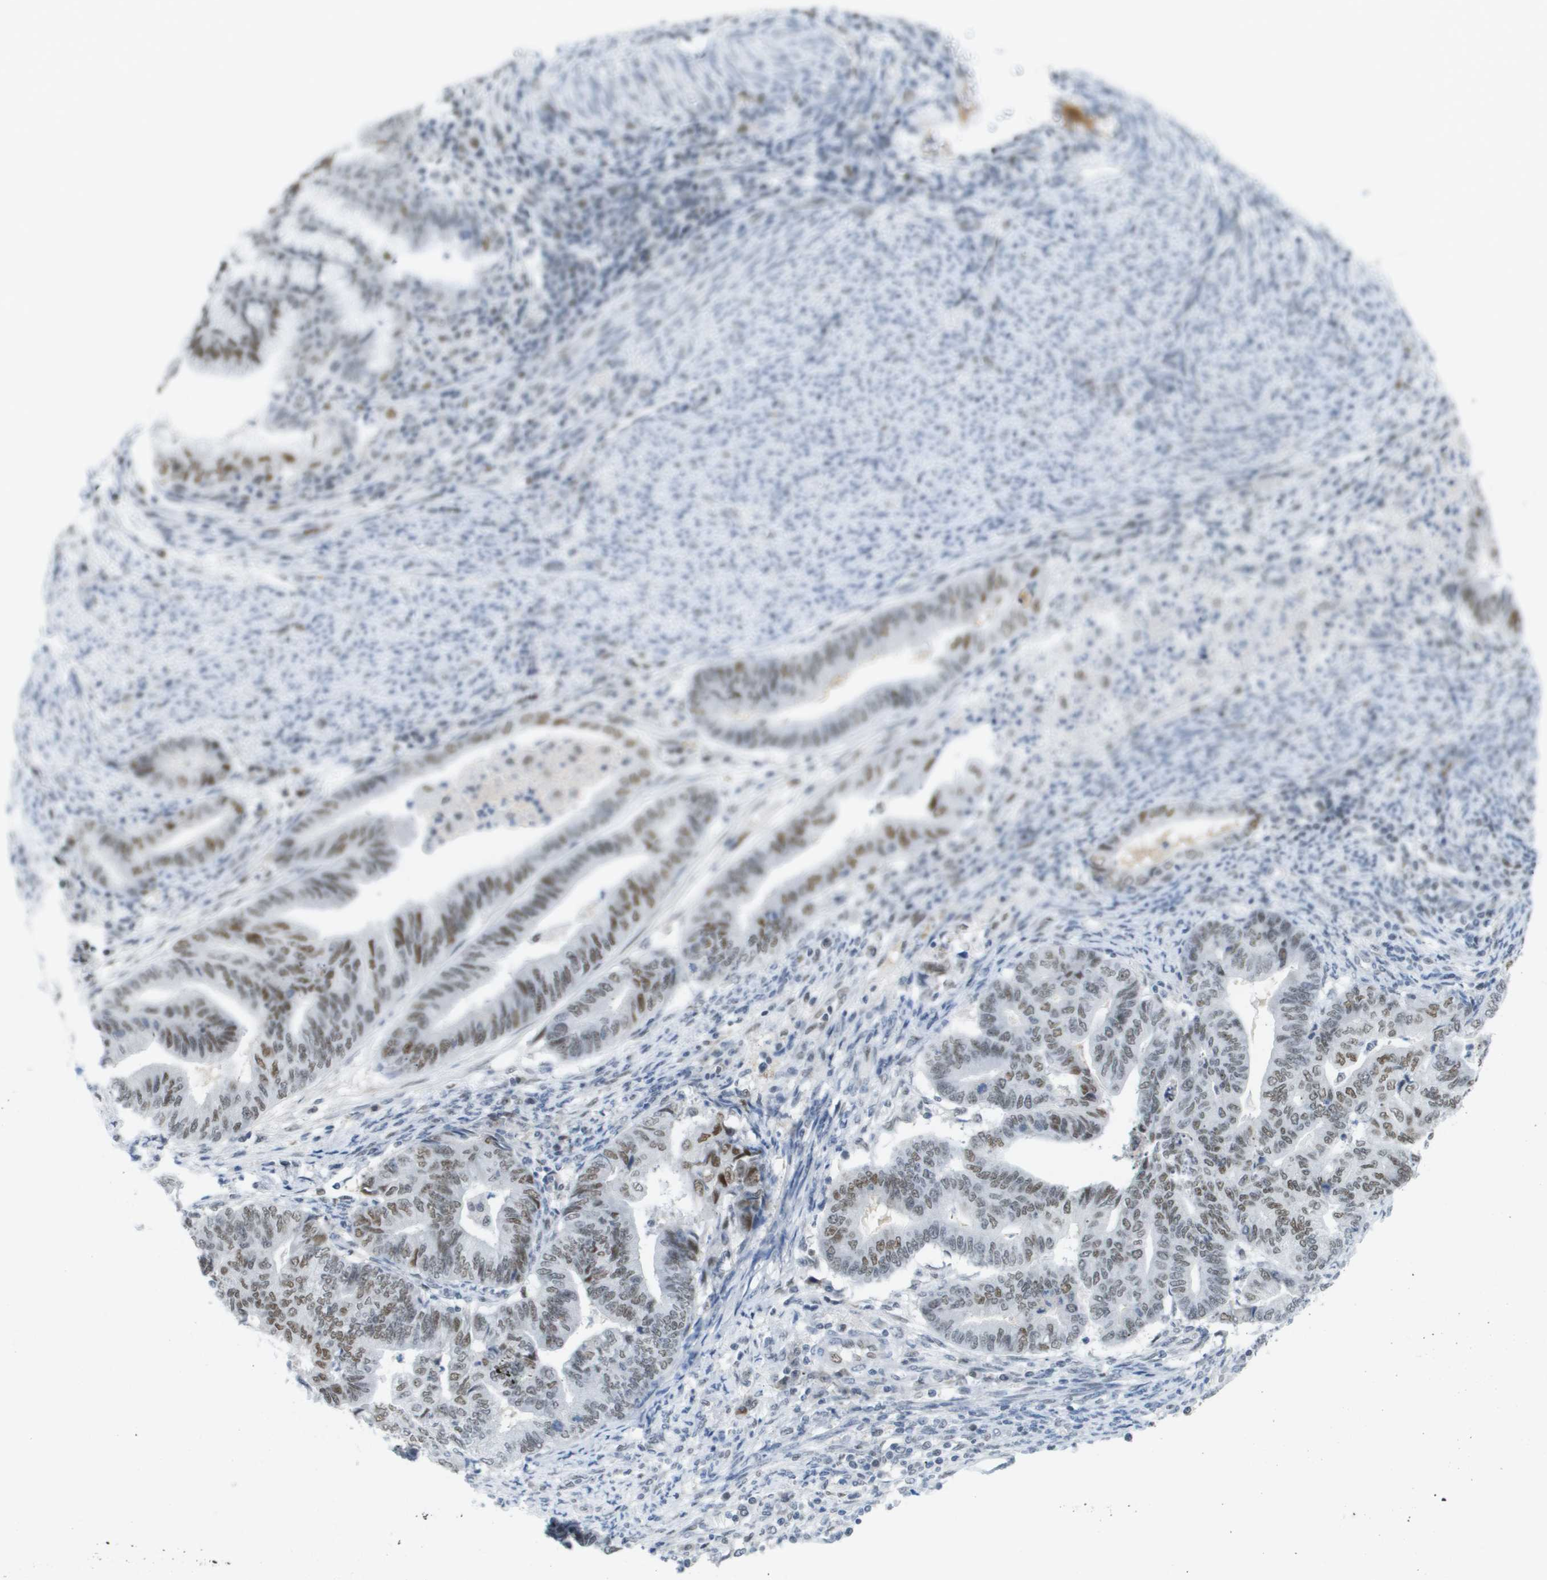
{"staining": {"intensity": "moderate", "quantity": "25%-75%", "location": "nuclear"}, "tissue": "endometrial cancer", "cell_type": "Tumor cells", "image_type": "cancer", "snomed": [{"axis": "morphology", "description": "Adenocarcinoma, NOS"}, {"axis": "topography", "description": "Endometrium"}], "caption": "Immunohistochemical staining of endometrial cancer reveals medium levels of moderate nuclear protein staining in about 25%-75% of tumor cells.", "gene": "TP53RK", "patient": {"sex": "female", "age": 79}}